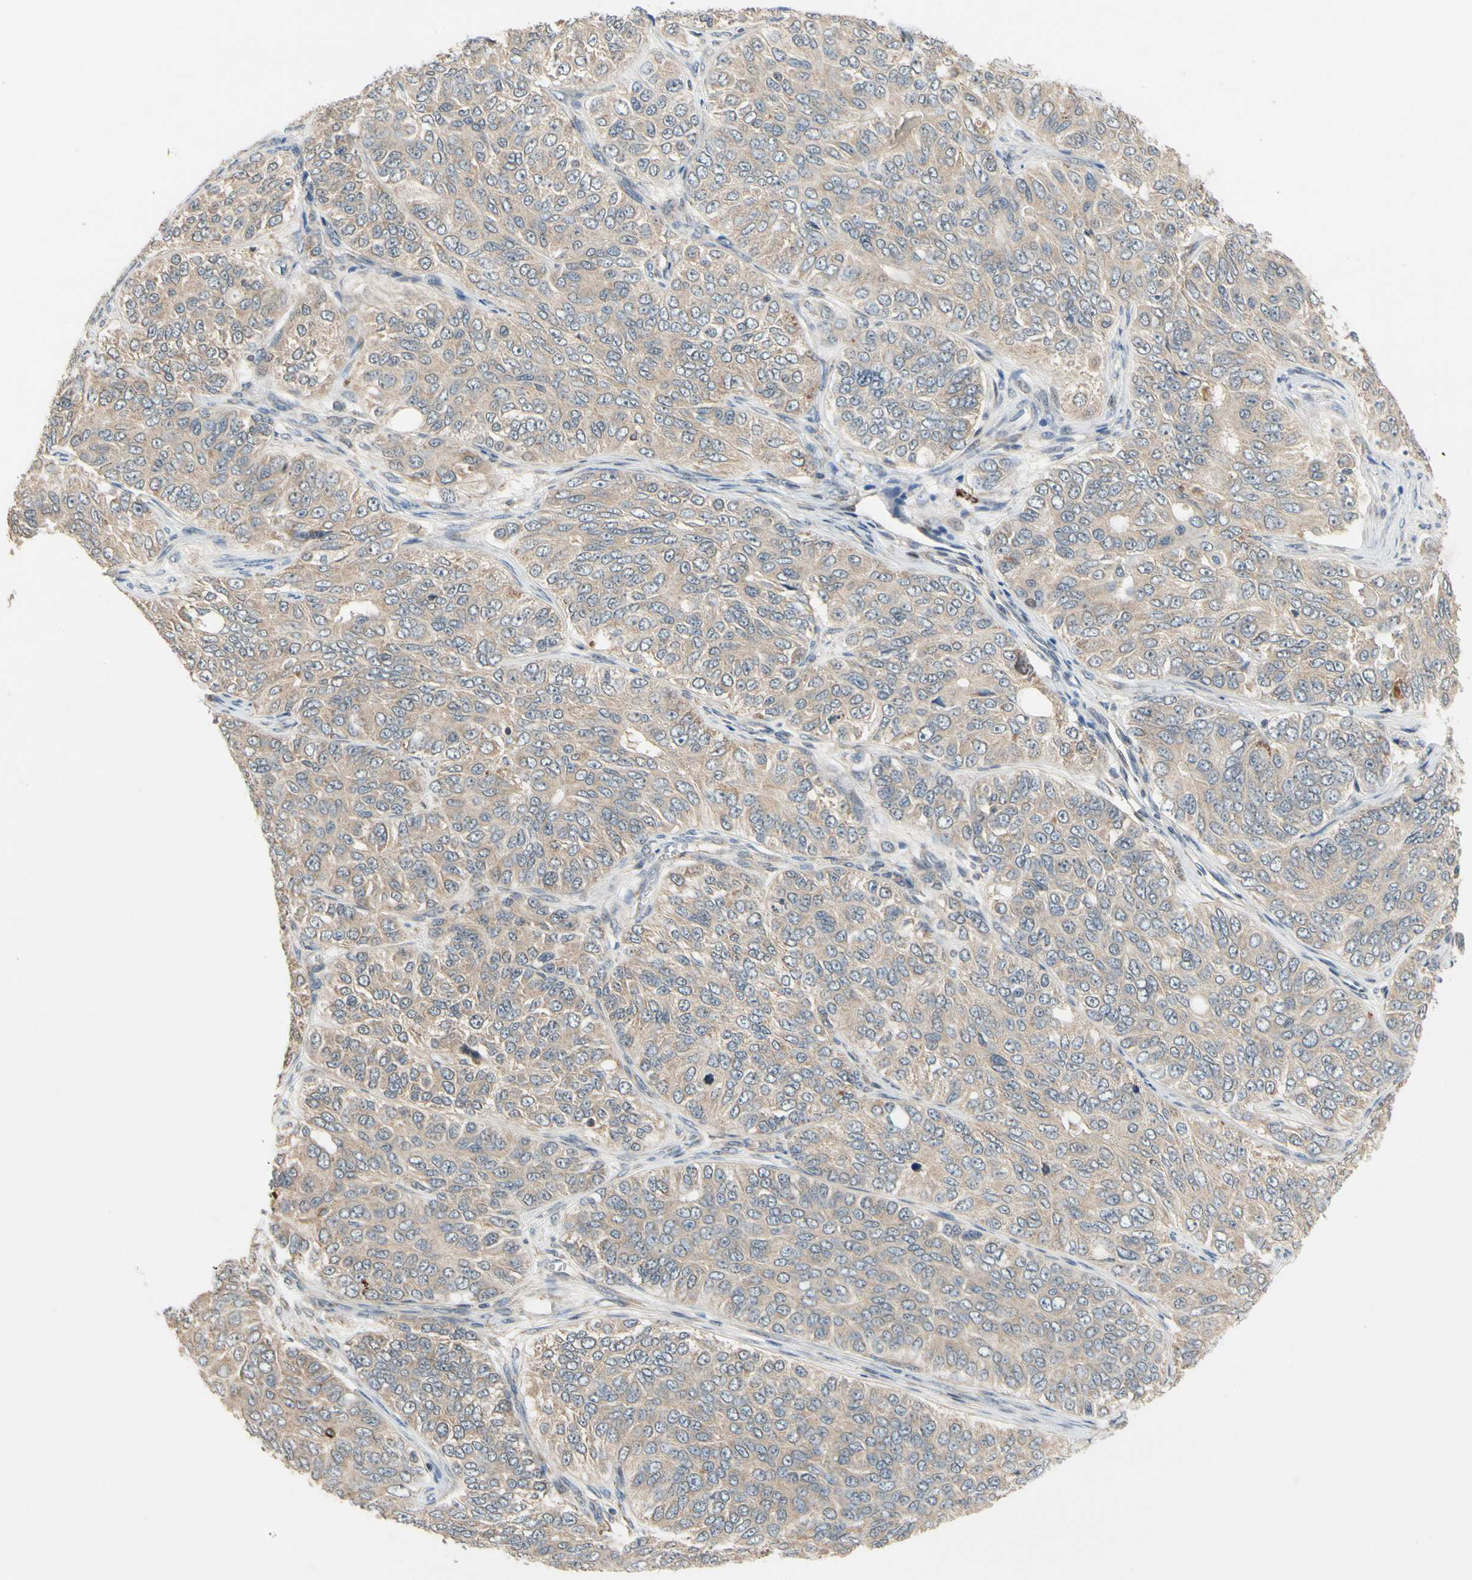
{"staining": {"intensity": "weak", "quantity": ">75%", "location": "cytoplasmic/membranous"}, "tissue": "ovarian cancer", "cell_type": "Tumor cells", "image_type": "cancer", "snomed": [{"axis": "morphology", "description": "Carcinoma, endometroid"}, {"axis": "topography", "description": "Ovary"}], "caption": "Immunohistochemical staining of human ovarian cancer demonstrates low levels of weak cytoplasmic/membranous staining in about >75% of tumor cells.", "gene": "ANKHD1", "patient": {"sex": "female", "age": 51}}